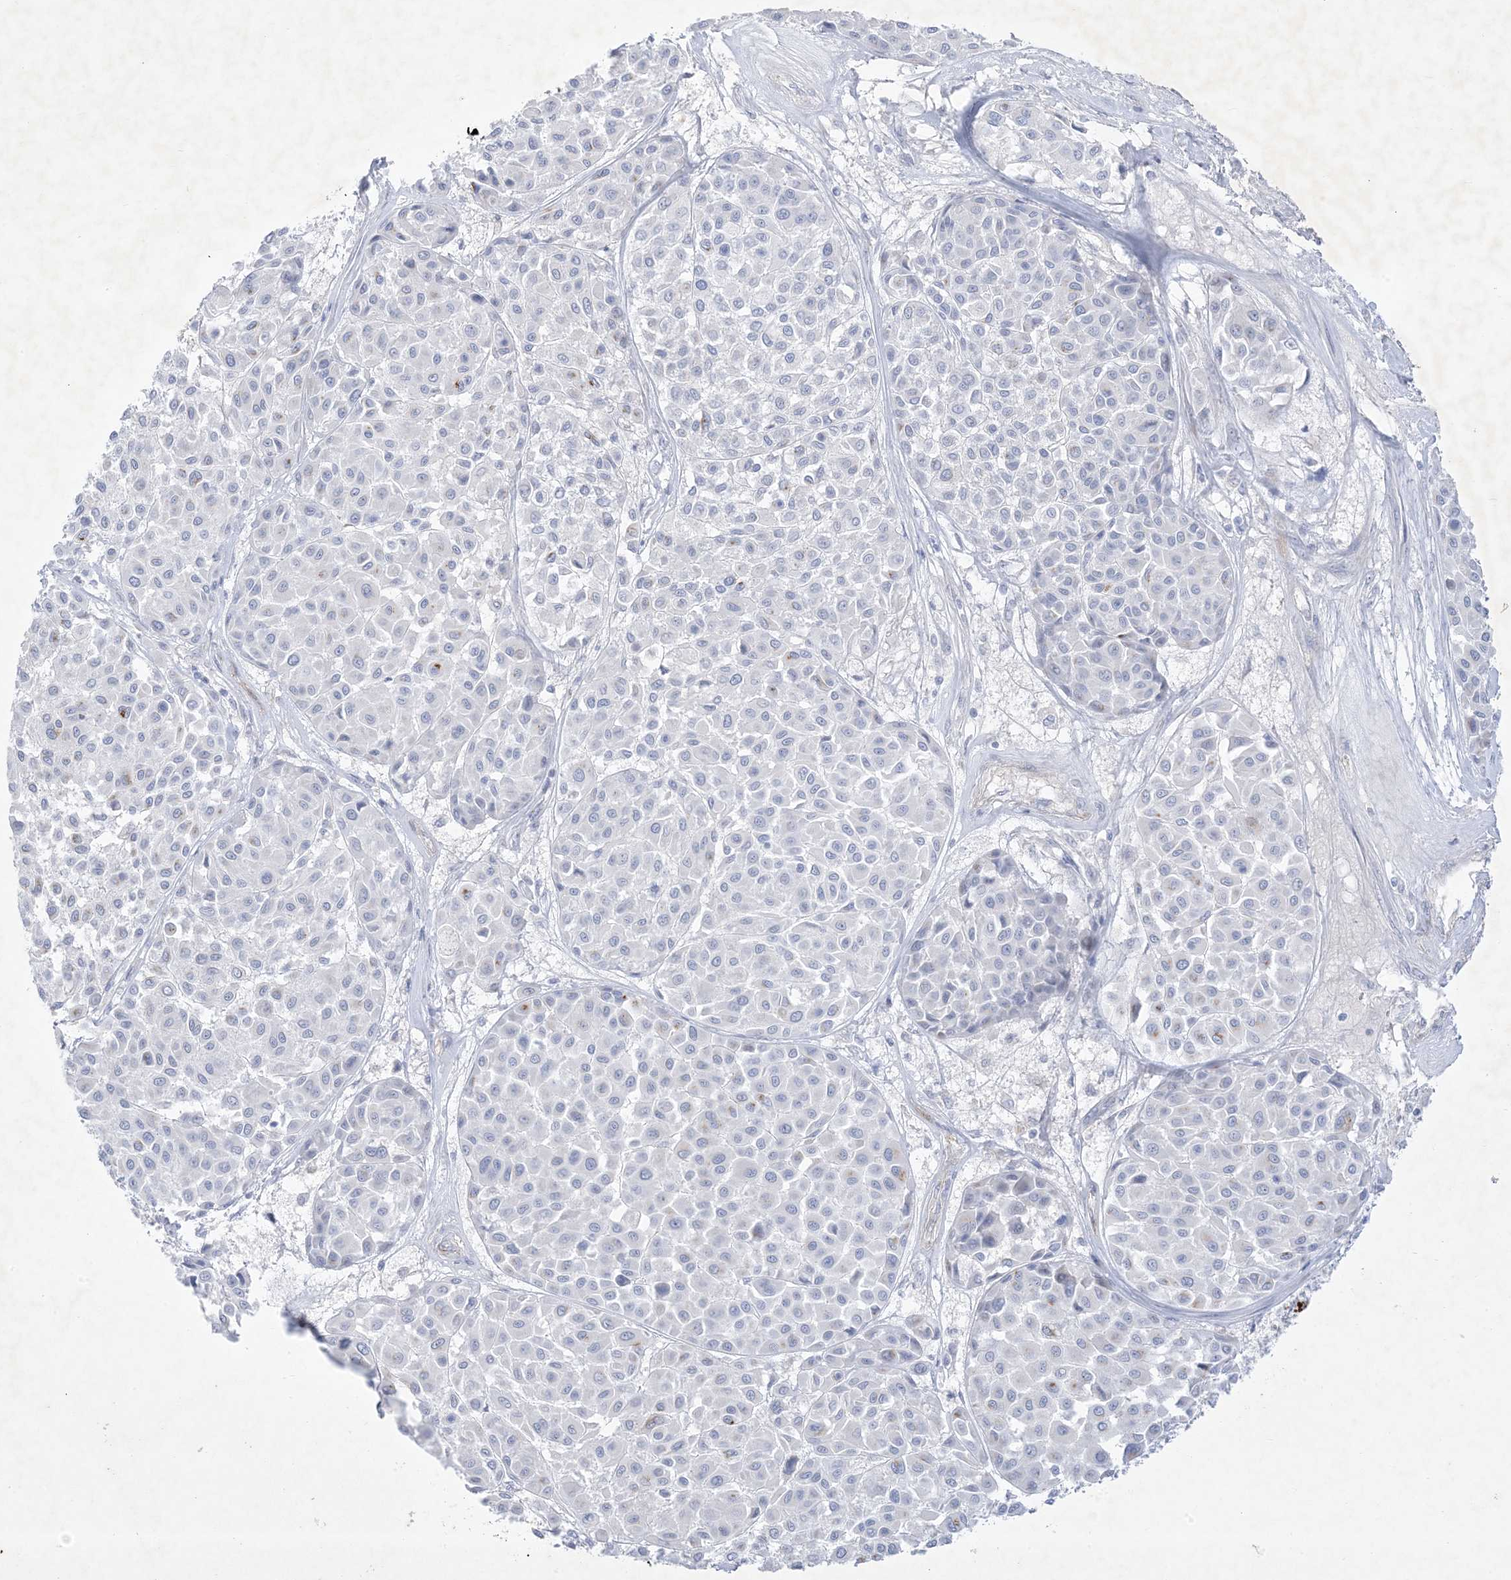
{"staining": {"intensity": "negative", "quantity": "none", "location": "none"}, "tissue": "melanoma", "cell_type": "Tumor cells", "image_type": "cancer", "snomed": [{"axis": "morphology", "description": "Malignant melanoma, Metastatic site"}, {"axis": "topography", "description": "Soft tissue"}], "caption": "Tumor cells show no significant protein expression in malignant melanoma (metastatic site).", "gene": "B3GNT7", "patient": {"sex": "male", "age": 41}}